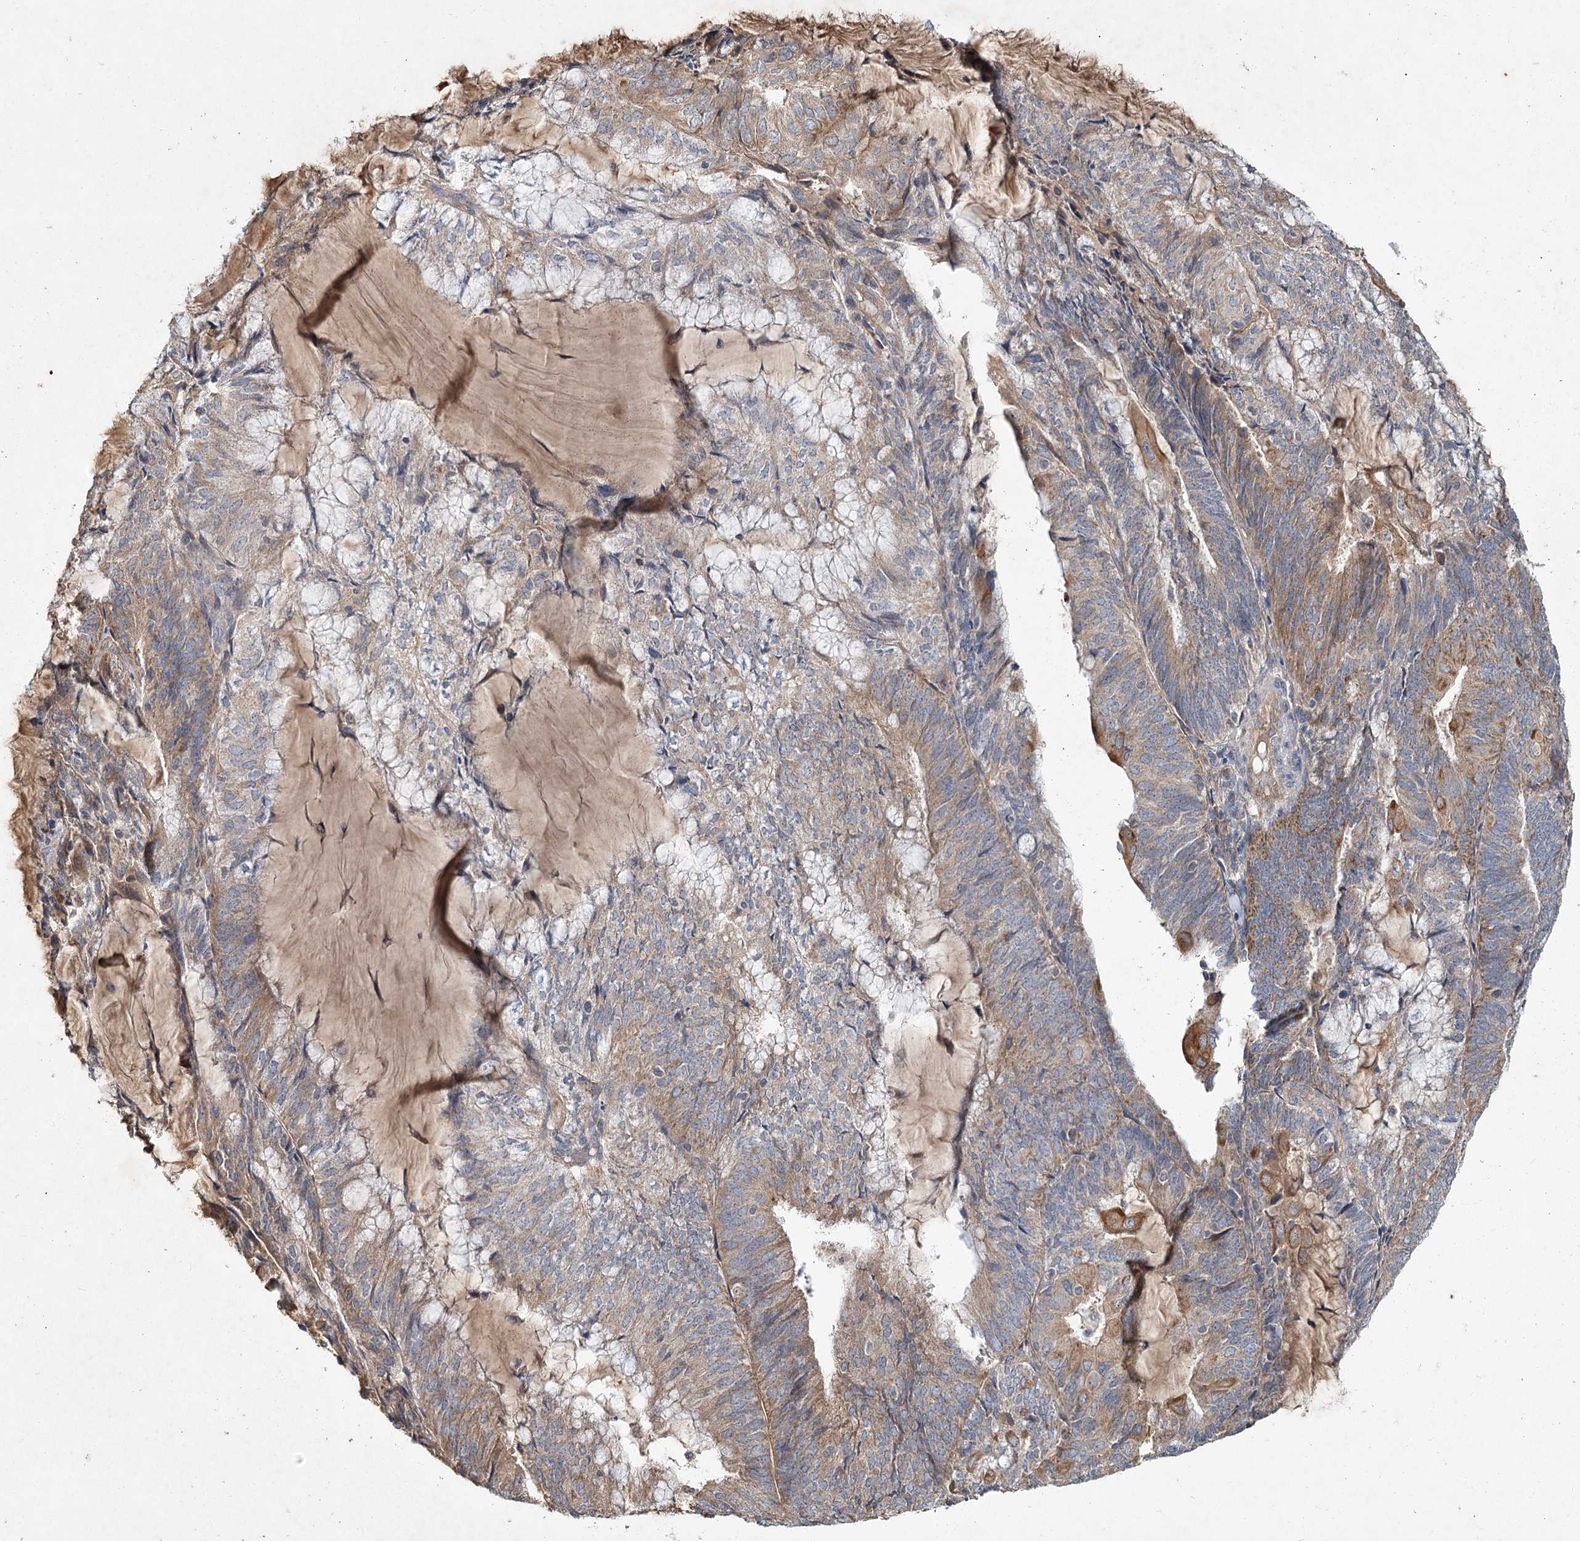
{"staining": {"intensity": "moderate", "quantity": "<25%", "location": "cytoplasmic/membranous"}, "tissue": "endometrial cancer", "cell_type": "Tumor cells", "image_type": "cancer", "snomed": [{"axis": "morphology", "description": "Adenocarcinoma, NOS"}, {"axis": "topography", "description": "Endometrium"}], "caption": "This photomicrograph reveals immunohistochemistry staining of human adenocarcinoma (endometrial), with low moderate cytoplasmic/membranous staining in approximately <25% of tumor cells.", "gene": "MFN1", "patient": {"sex": "female", "age": 81}}